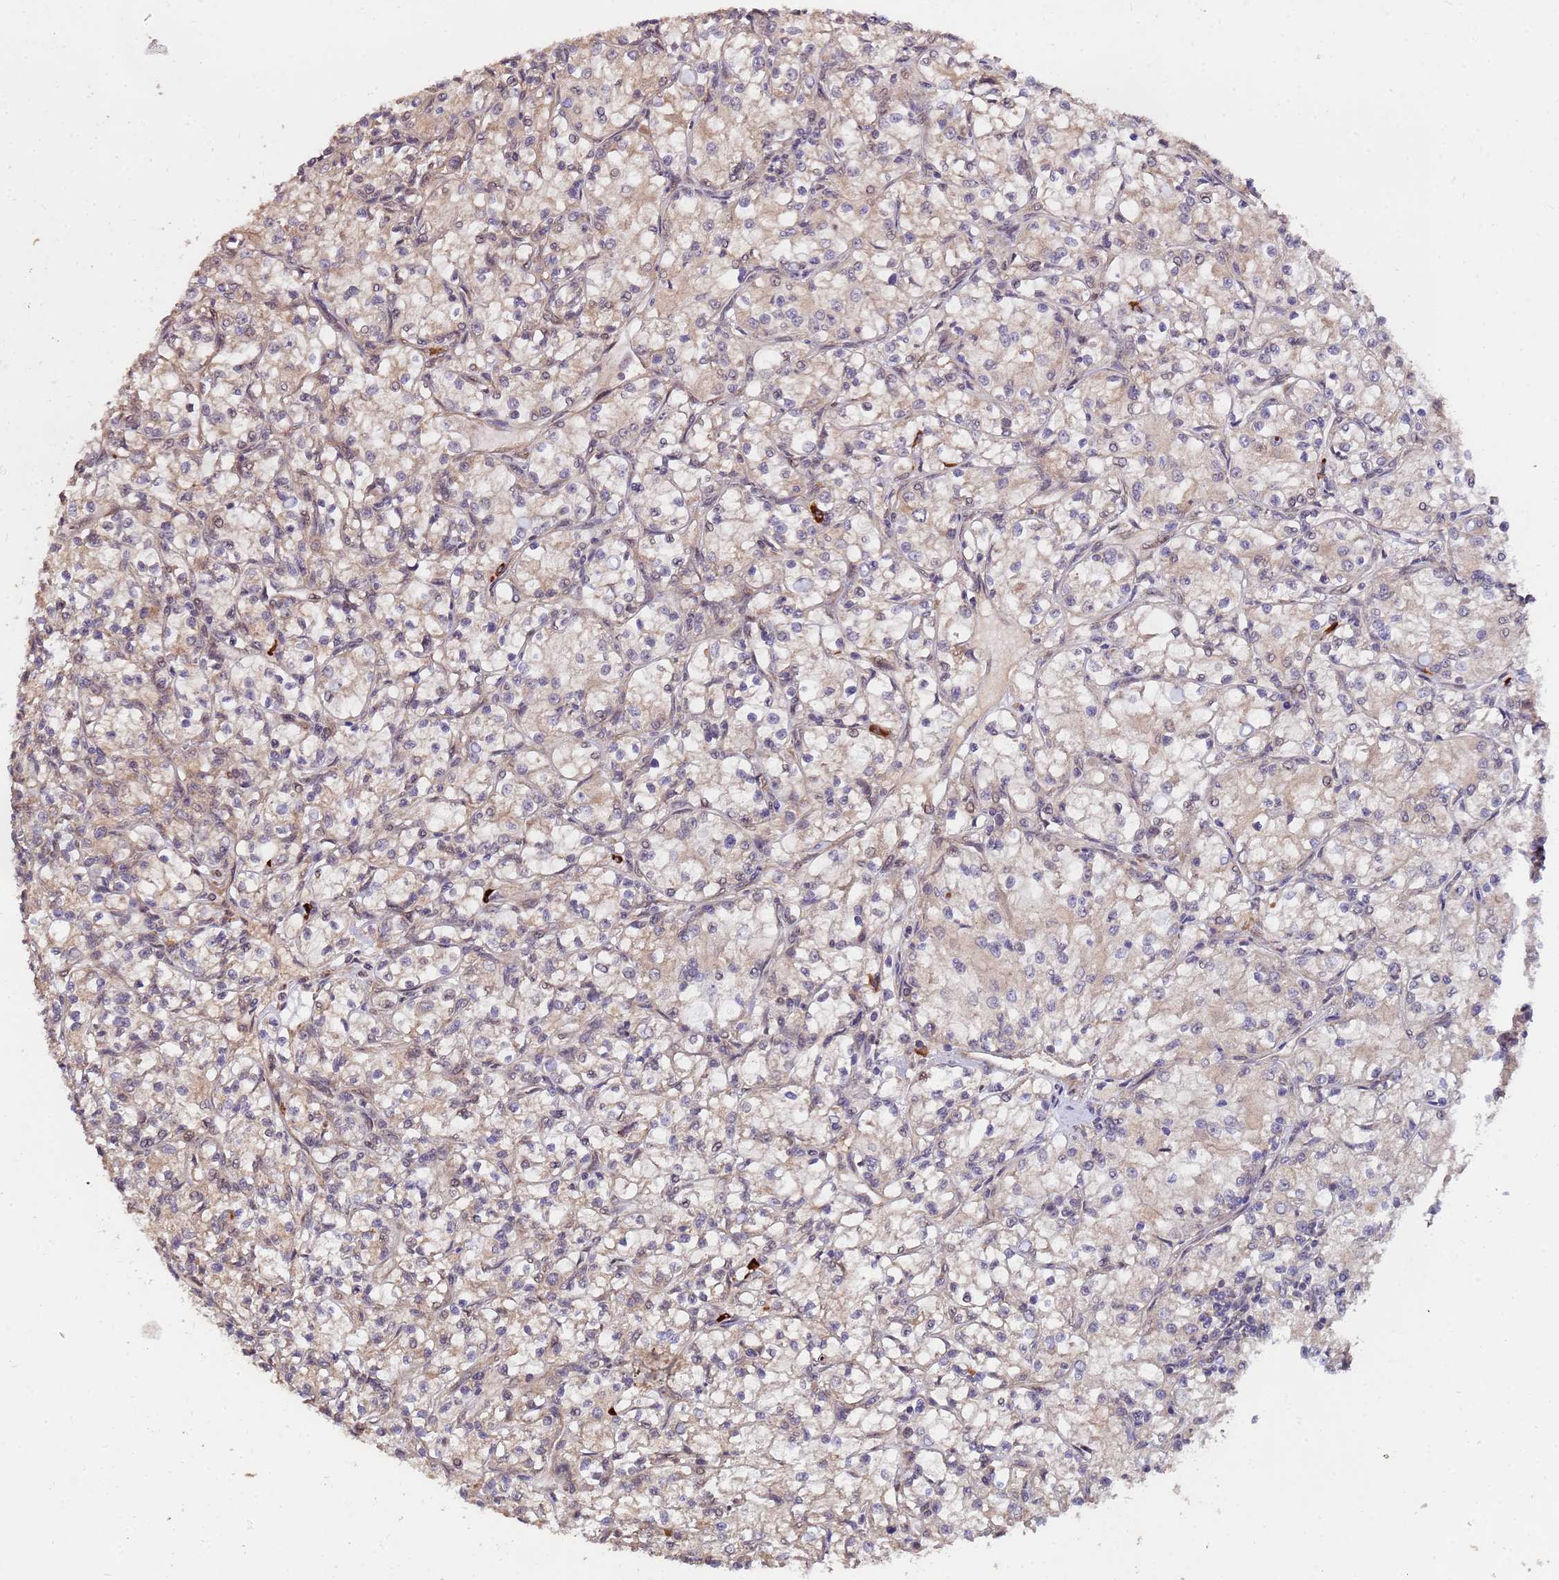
{"staining": {"intensity": "weak", "quantity": "<25%", "location": "cytoplasmic/membranous,nuclear"}, "tissue": "renal cancer", "cell_type": "Tumor cells", "image_type": "cancer", "snomed": [{"axis": "morphology", "description": "Adenocarcinoma, NOS"}, {"axis": "topography", "description": "Kidney"}], "caption": "Immunohistochemical staining of human adenocarcinoma (renal) reveals no significant expression in tumor cells.", "gene": "ZNF619", "patient": {"sex": "female", "age": 59}}